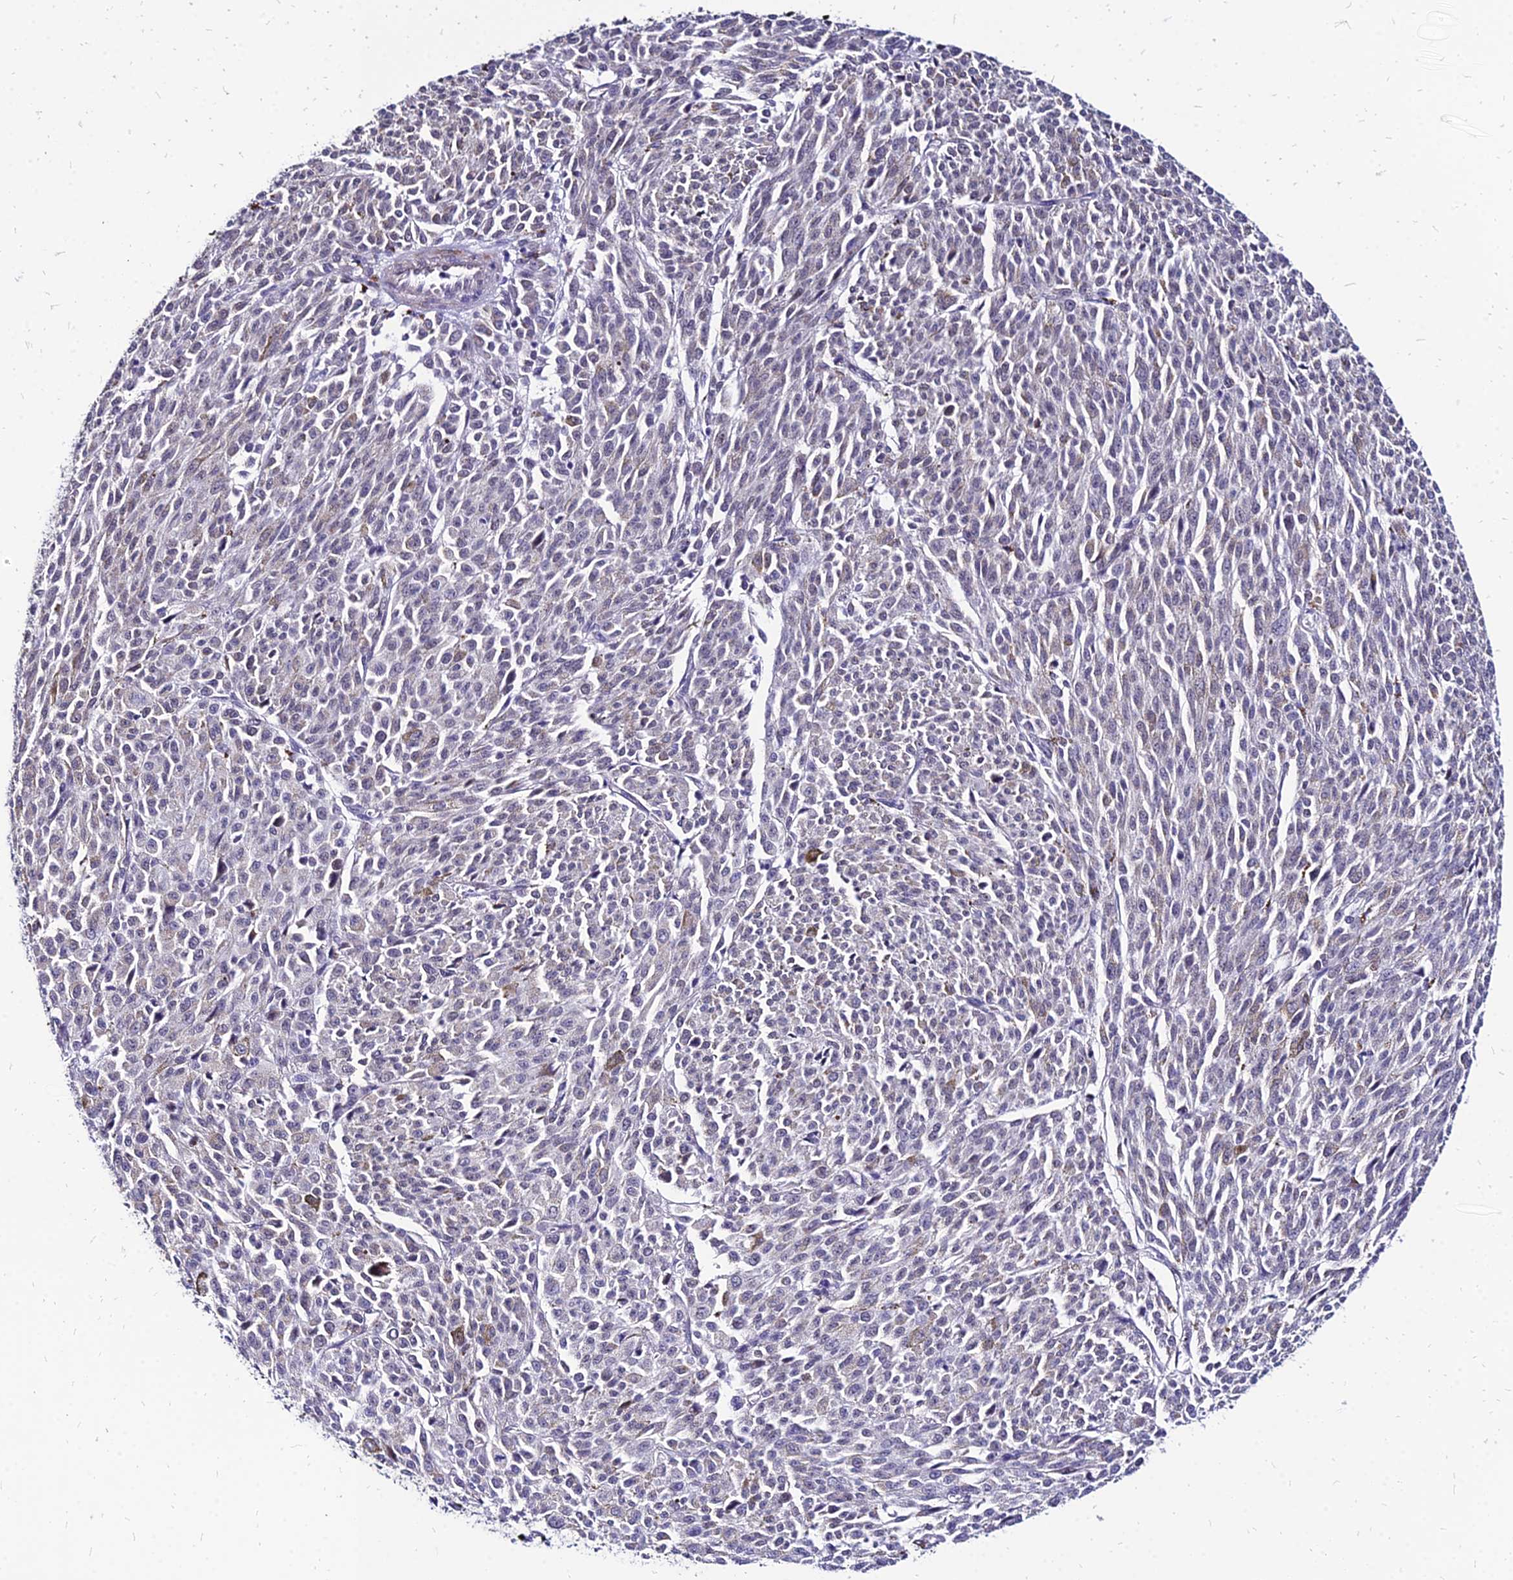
{"staining": {"intensity": "negative", "quantity": "none", "location": "none"}, "tissue": "melanoma", "cell_type": "Tumor cells", "image_type": "cancer", "snomed": [{"axis": "morphology", "description": "Malignant melanoma, NOS"}, {"axis": "topography", "description": "Skin"}], "caption": "Immunohistochemical staining of melanoma reveals no significant expression in tumor cells.", "gene": "YEATS2", "patient": {"sex": "female", "age": 52}}